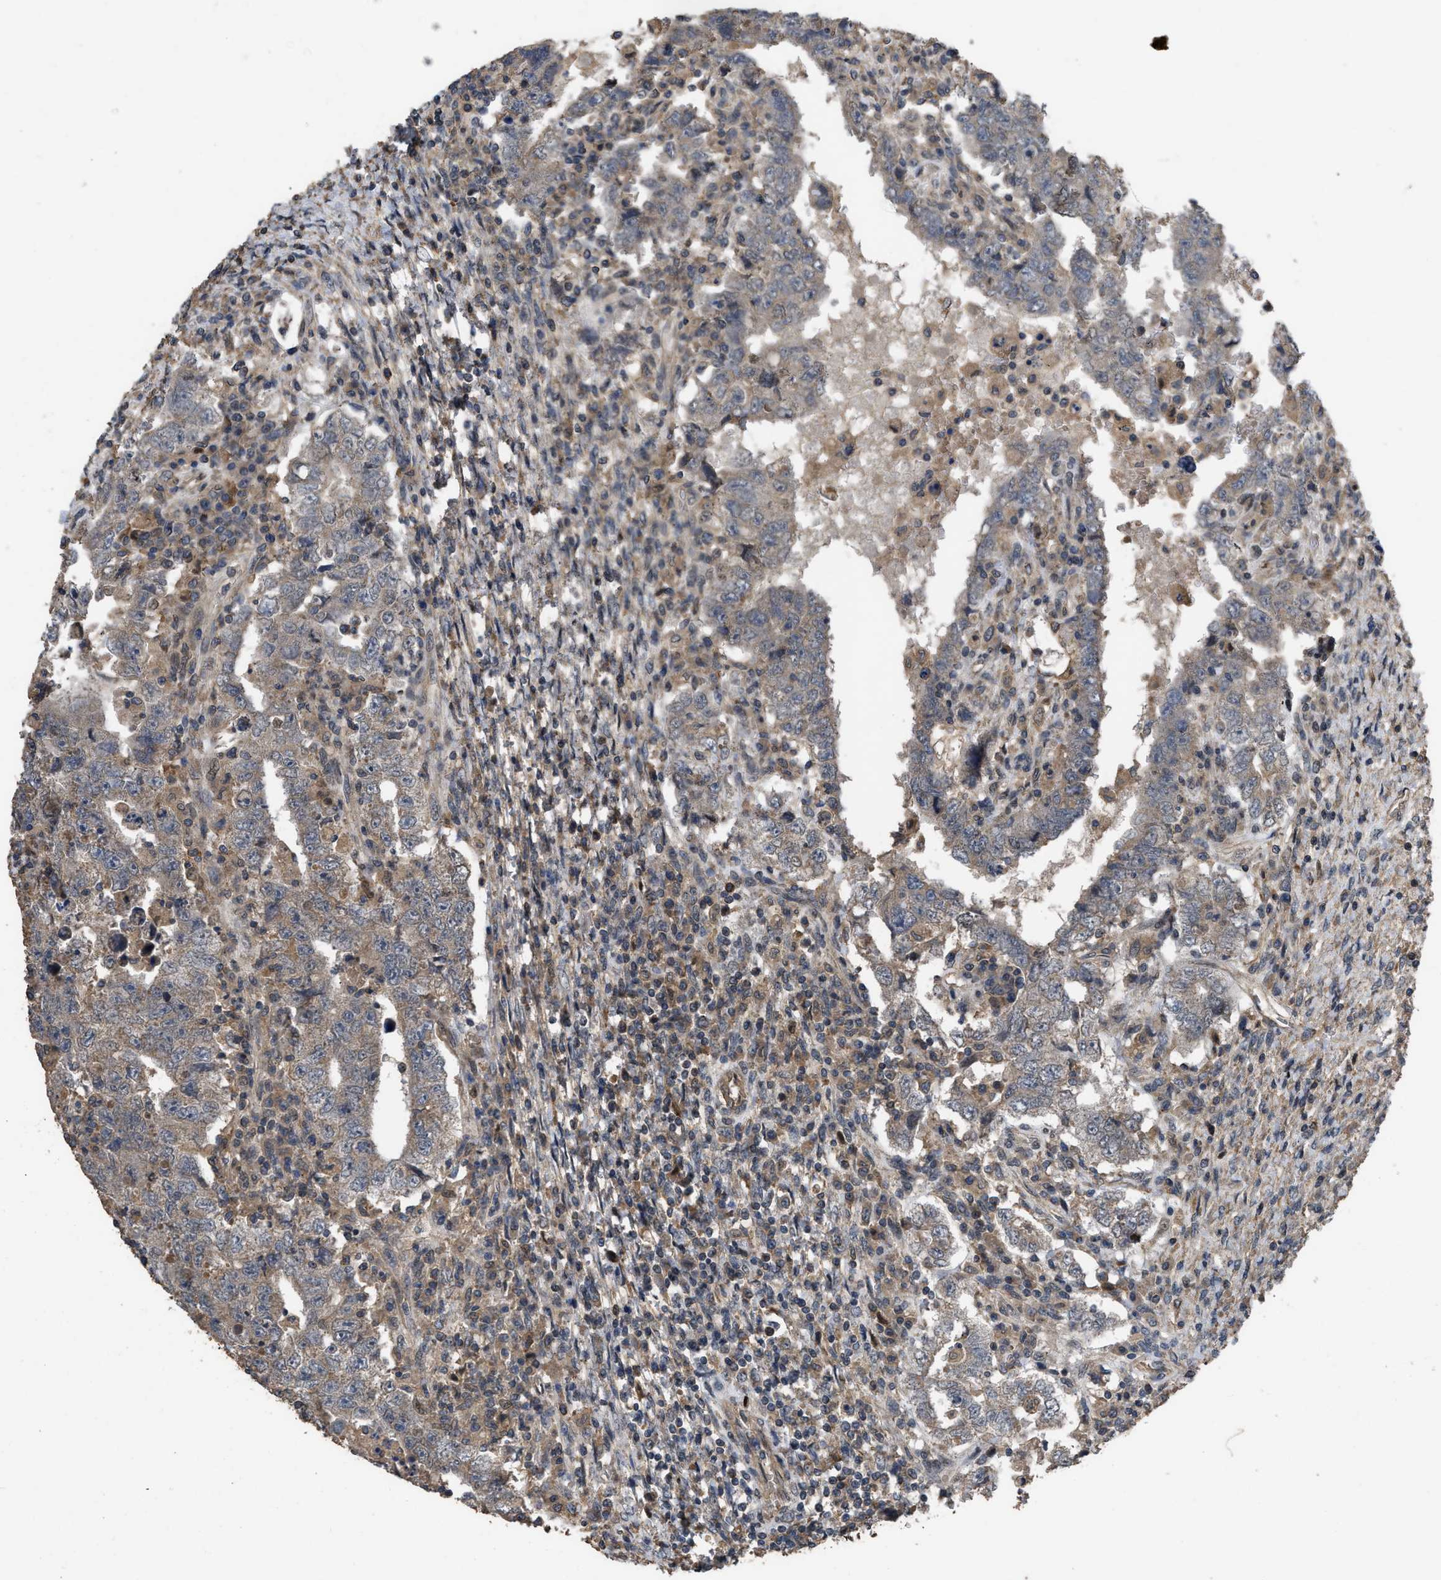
{"staining": {"intensity": "weak", "quantity": ">75%", "location": "cytoplasmic/membranous"}, "tissue": "testis cancer", "cell_type": "Tumor cells", "image_type": "cancer", "snomed": [{"axis": "morphology", "description": "Carcinoma, Embryonal, NOS"}, {"axis": "topography", "description": "Testis"}], "caption": "This is an image of IHC staining of testis cancer, which shows weak positivity in the cytoplasmic/membranous of tumor cells.", "gene": "UTRN", "patient": {"sex": "male", "age": 26}}